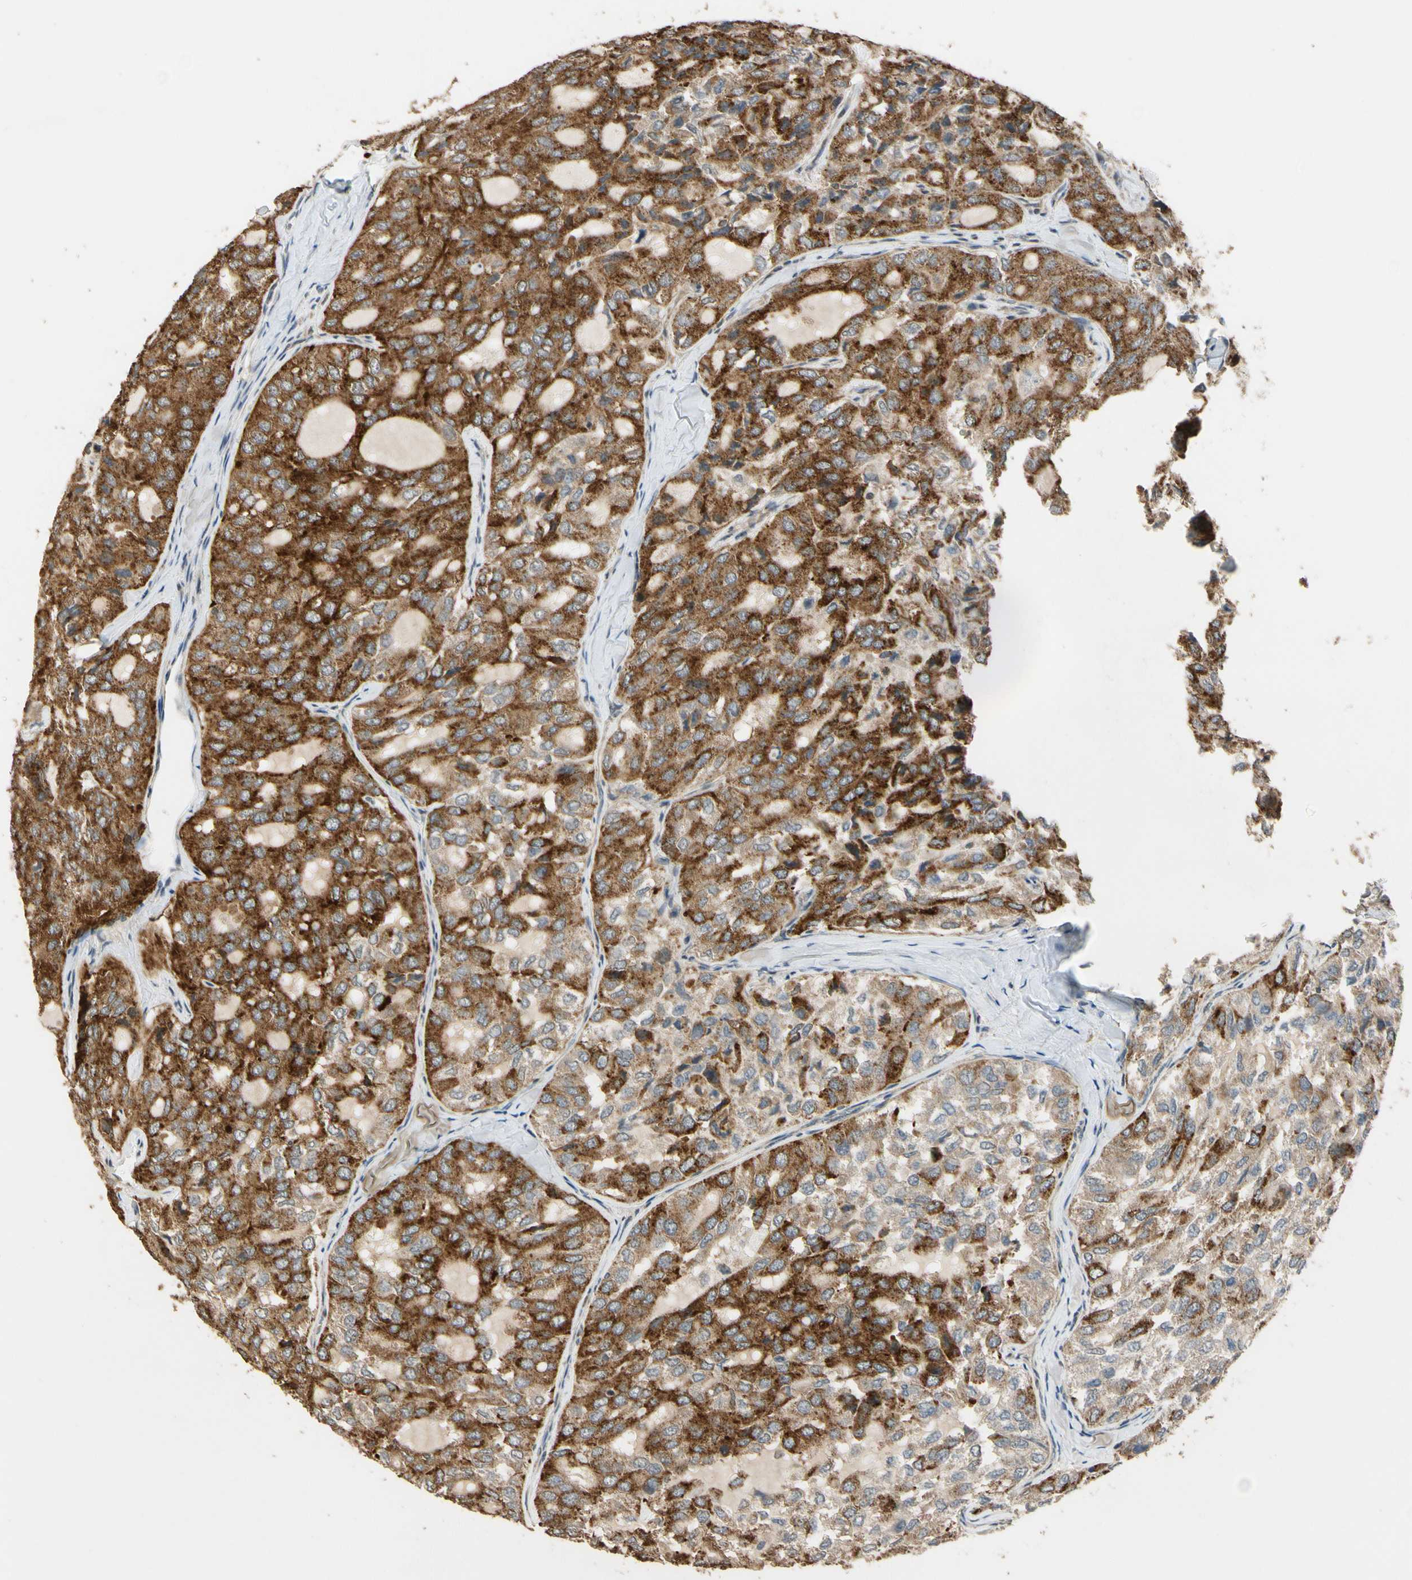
{"staining": {"intensity": "strong", "quantity": ">75%", "location": "cytoplasmic/membranous"}, "tissue": "thyroid cancer", "cell_type": "Tumor cells", "image_type": "cancer", "snomed": [{"axis": "morphology", "description": "Follicular adenoma carcinoma, NOS"}, {"axis": "topography", "description": "Thyroid gland"}], "caption": "DAB (3,3'-diaminobenzidine) immunohistochemical staining of follicular adenoma carcinoma (thyroid) reveals strong cytoplasmic/membranous protein positivity in about >75% of tumor cells.", "gene": "LAMTOR1", "patient": {"sex": "male", "age": 75}}